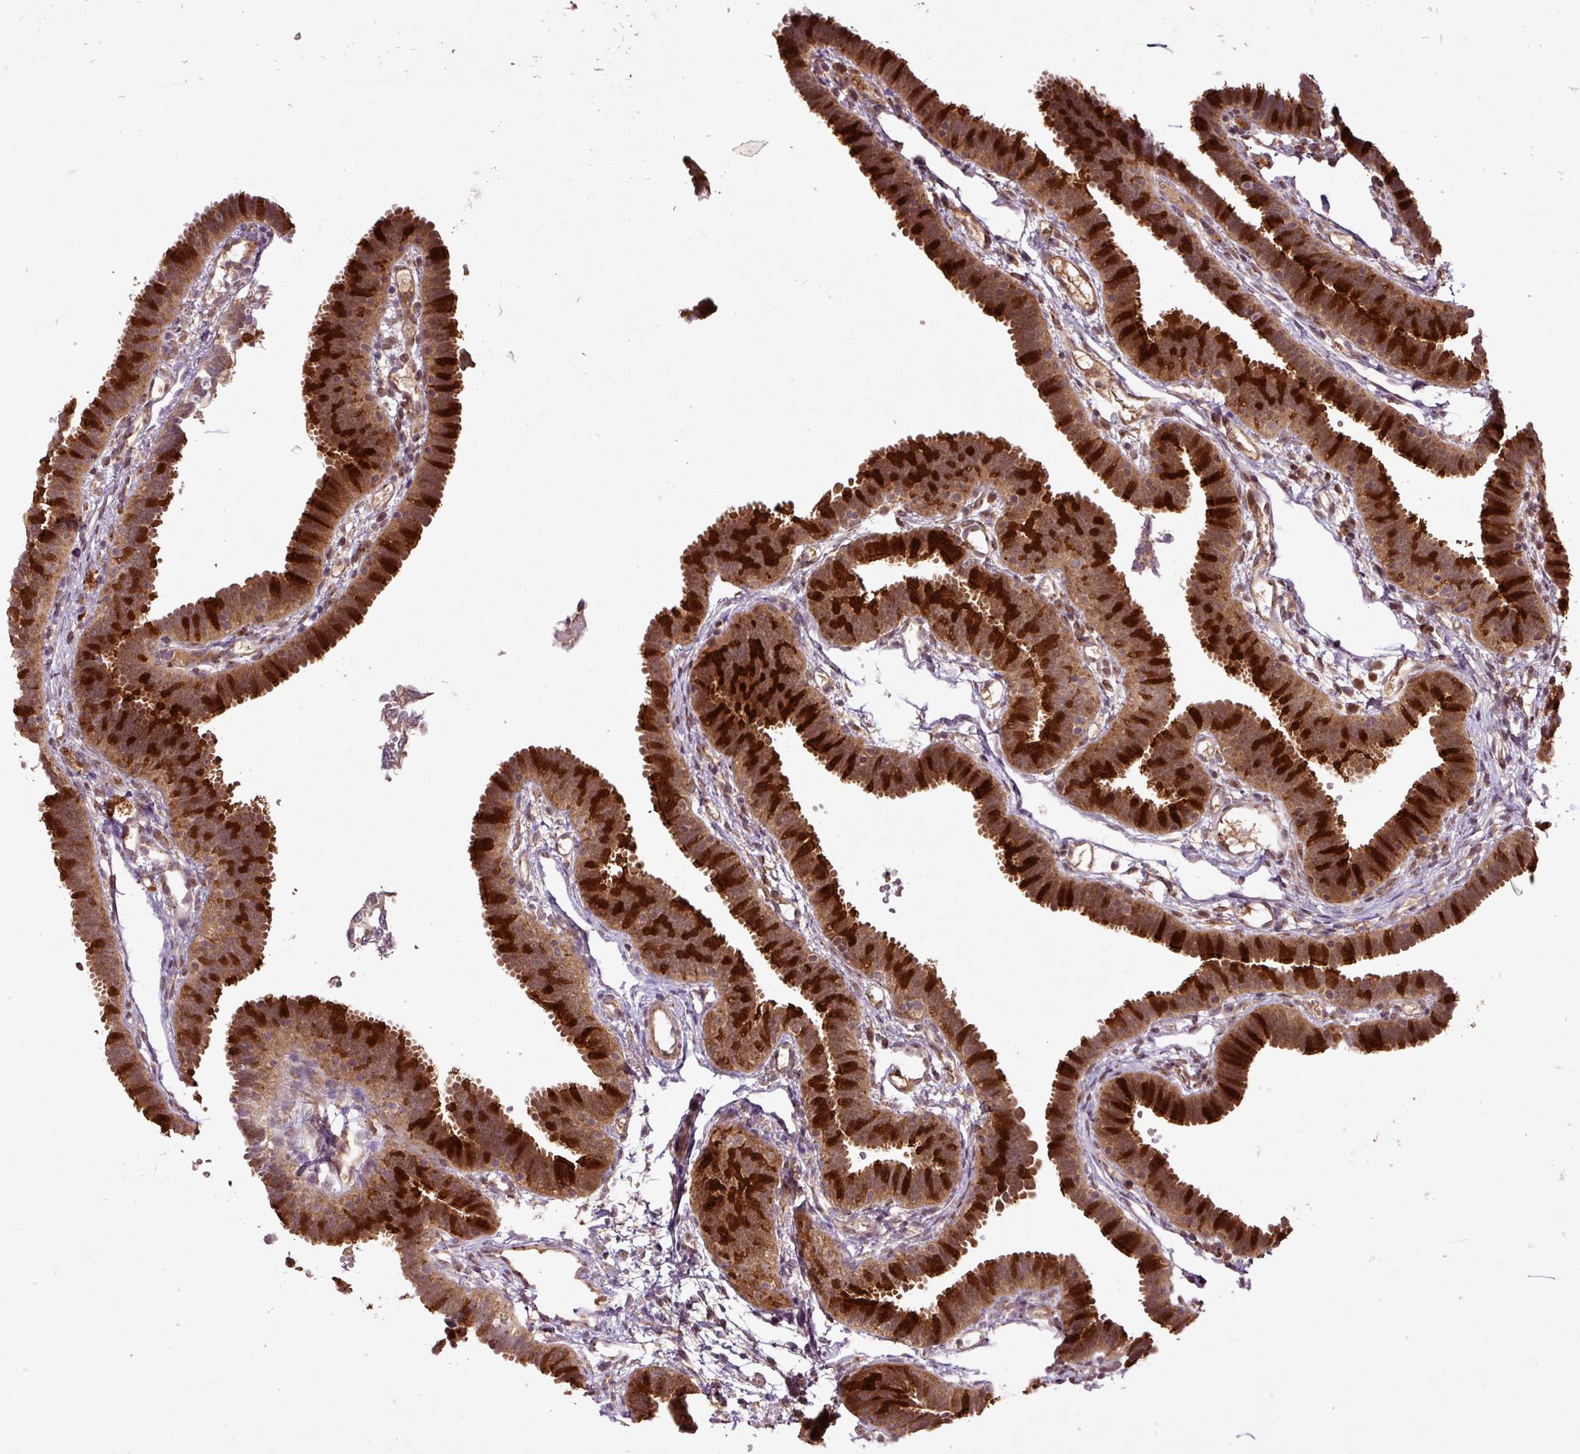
{"staining": {"intensity": "strong", "quantity": ">75%", "location": "cytoplasmic/membranous"}, "tissue": "fallopian tube", "cell_type": "Glandular cells", "image_type": "normal", "snomed": [{"axis": "morphology", "description": "Normal tissue, NOS"}, {"axis": "topography", "description": "Fallopian tube"}], "caption": "Immunohistochemical staining of benign human fallopian tube demonstrates strong cytoplasmic/membranous protein expression in approximately >75% of glandular cells.", "gene": "FAIM", "patient": {"sex": "female", "age": 37}}